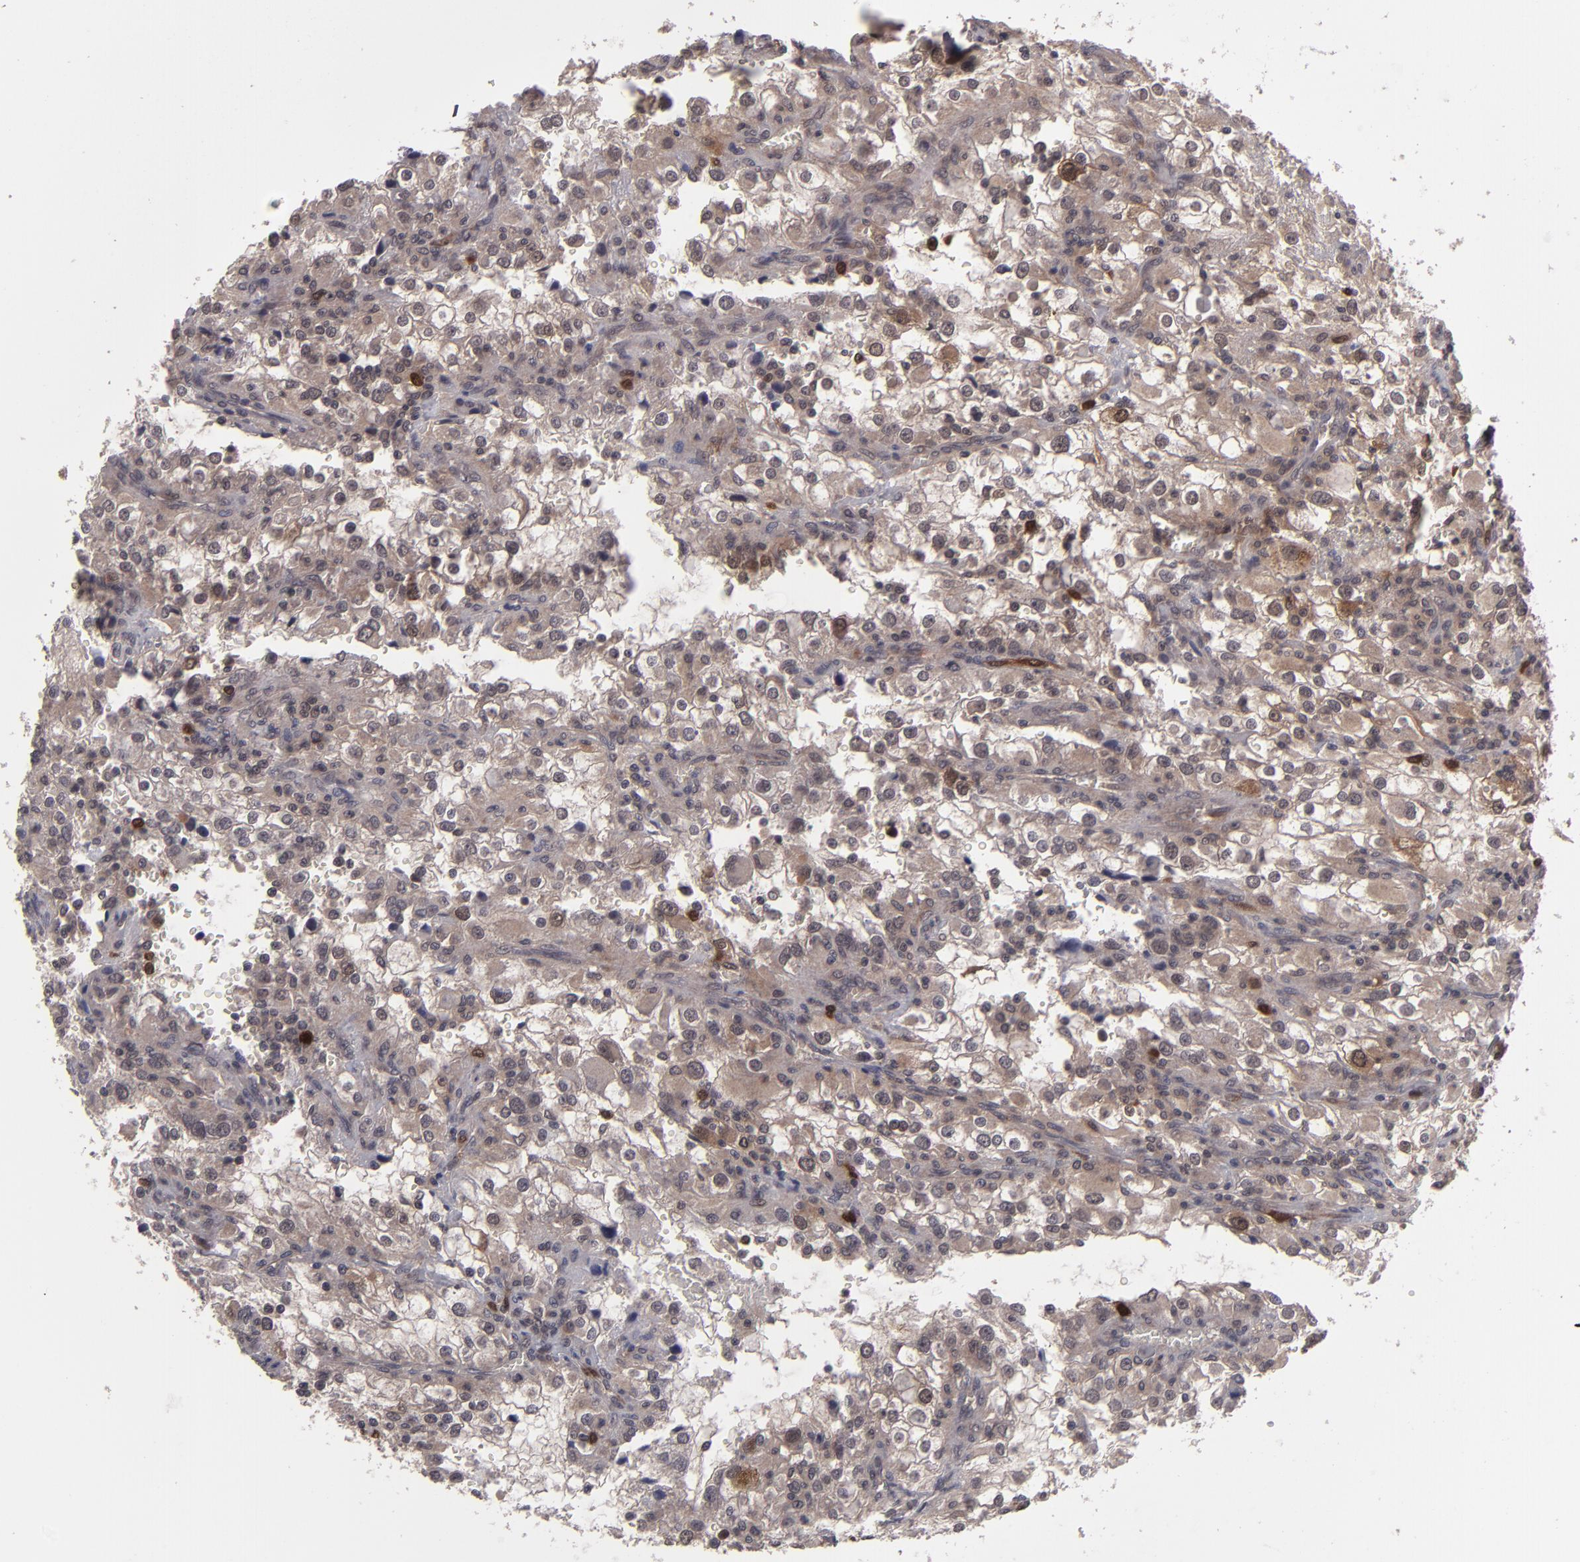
{"staining": {"intensity": "moderate", "quantity": ">75%", "location": "cytoplasmic/membranous"}, "tissue": "renal cancer", "cell_type": "Tumor cells", "image_type": "cancer", "snomed": [{"axis": "morphology", "description": "Adenocarcinoma, NOS"}, {"axis": "topography", "description": "Kidney"}], "caption": "Immunohistochemistry of human renal adenocarcinoma exhibits medium levels of moderate cytoplasmic/membranous staining in approximately >75% of tumor cells.", "gene": "TYMS", "patient": {"sex": "female", "age": 52}}